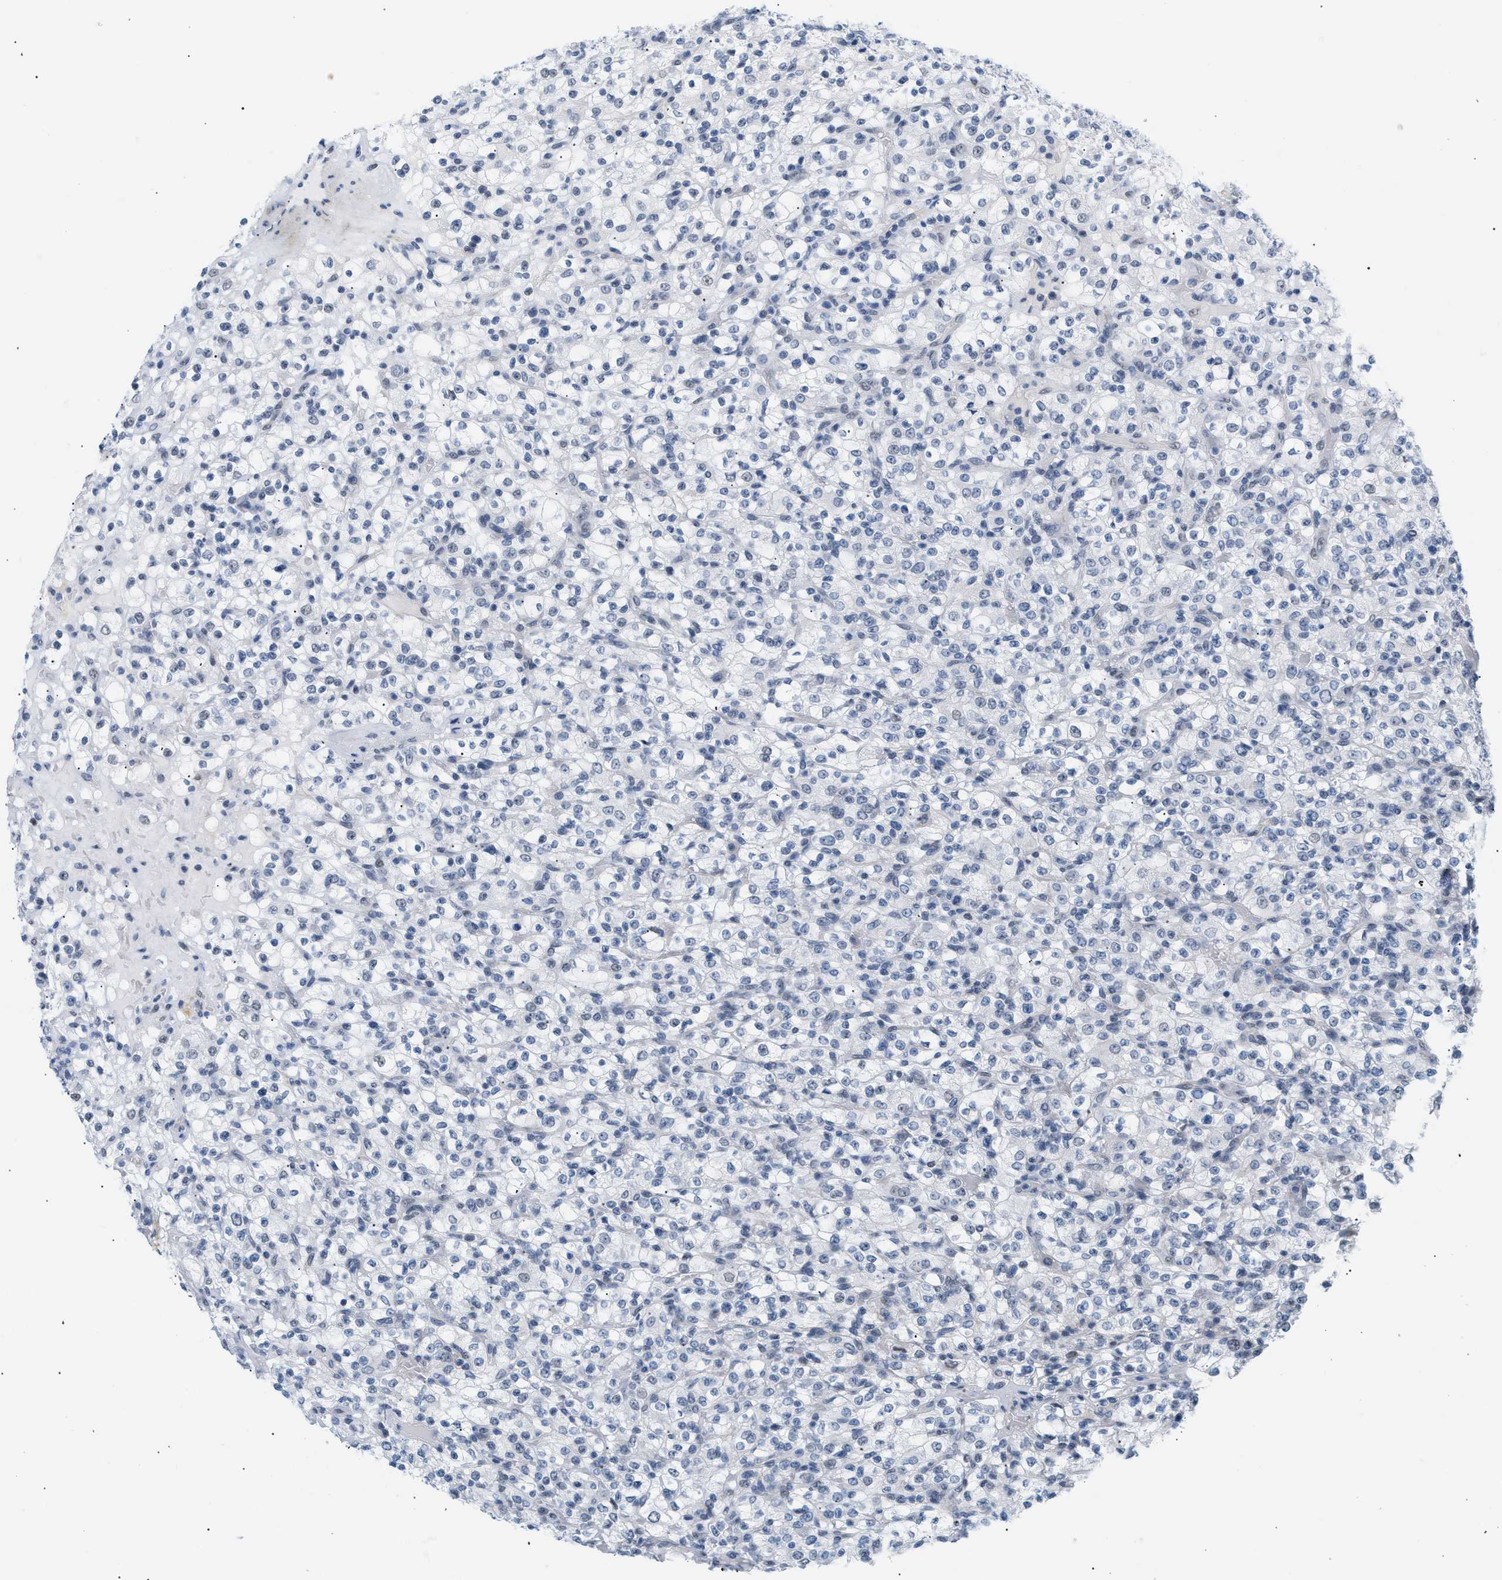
{"staining": {"intensity": "negative", "quantity": "none", "location": "none"}, "tissue": "renal cancer", "cell_type": "Tumor cells", "image_type": "cancer", "snomed": [{"axis": "morphology", "description": "Normal tissue, NOS"}, {"axis": "morphology", "description": "Adenocarcinoma, NOS"}, {"axis": "topography", "description": "Kidney"}], "caption": "Tumor cells show no significant protein staining in renal adenocarcinoma. The staining is performed using DAB brown chromogen with nuclei counter-stained in using hematoxylin.", "gene": "ELN", "patient": {"sex": "female", "age": 72}}